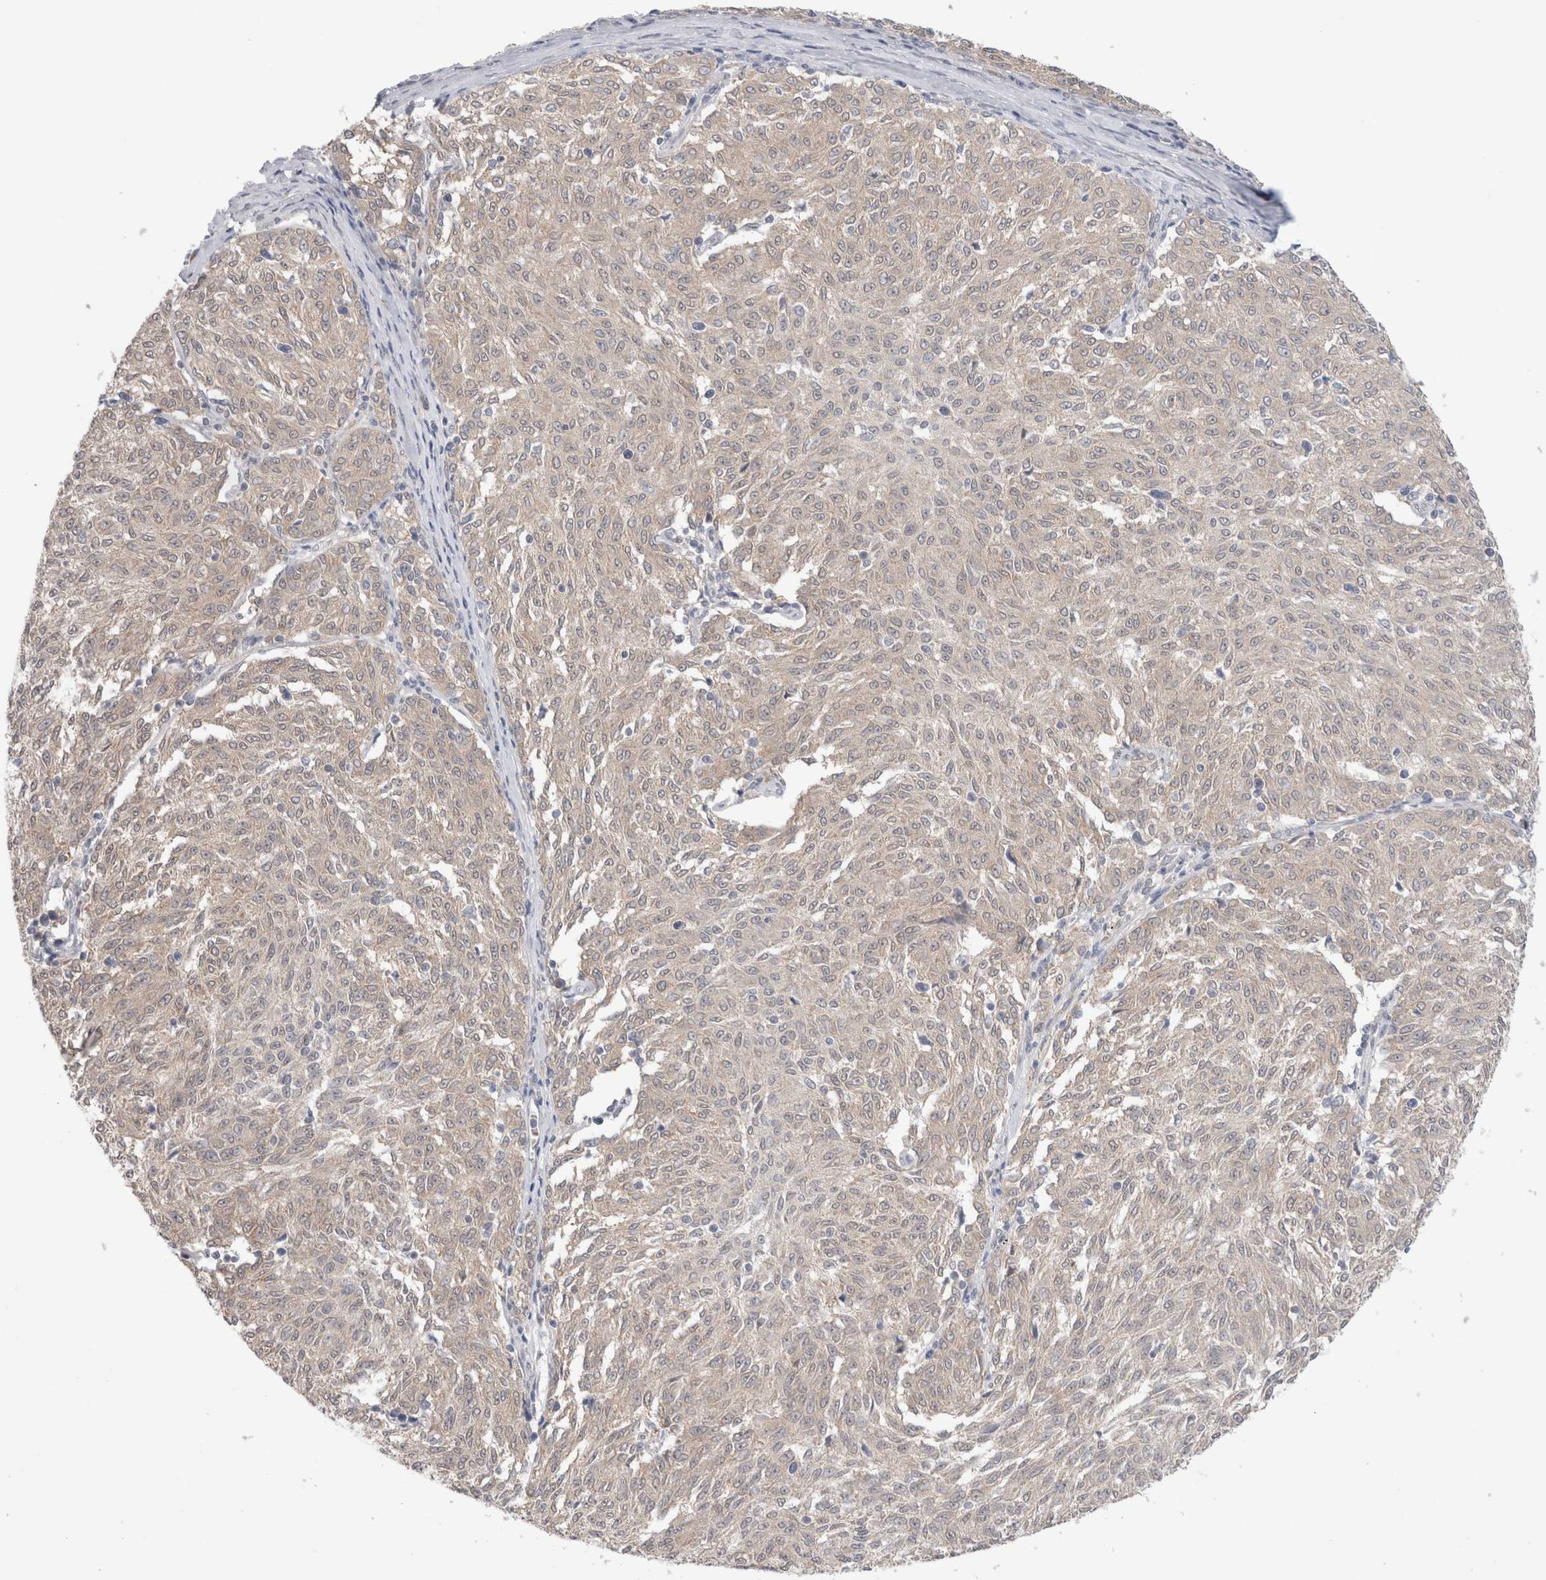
{"staining": {"intensity": "weak", "quantity": ">75%", "location": "cytoplasmic/membranous"}, "tissue": "melanoma", "cell_type": "Tumor cells", "image_type": "cancer", "snomed": [{"axis": "morphology", "description": "Malignant melanoma, NOS"}, {"axis": "topography", "description": "Skin"}], "caption": "Melanoma stained with a brown dye displays weak cytoplasmic/membranous positive expression in about >75% of tumor cells.", "gene": "NDOR1", "patient": {"sex": "female", "age": 72}}